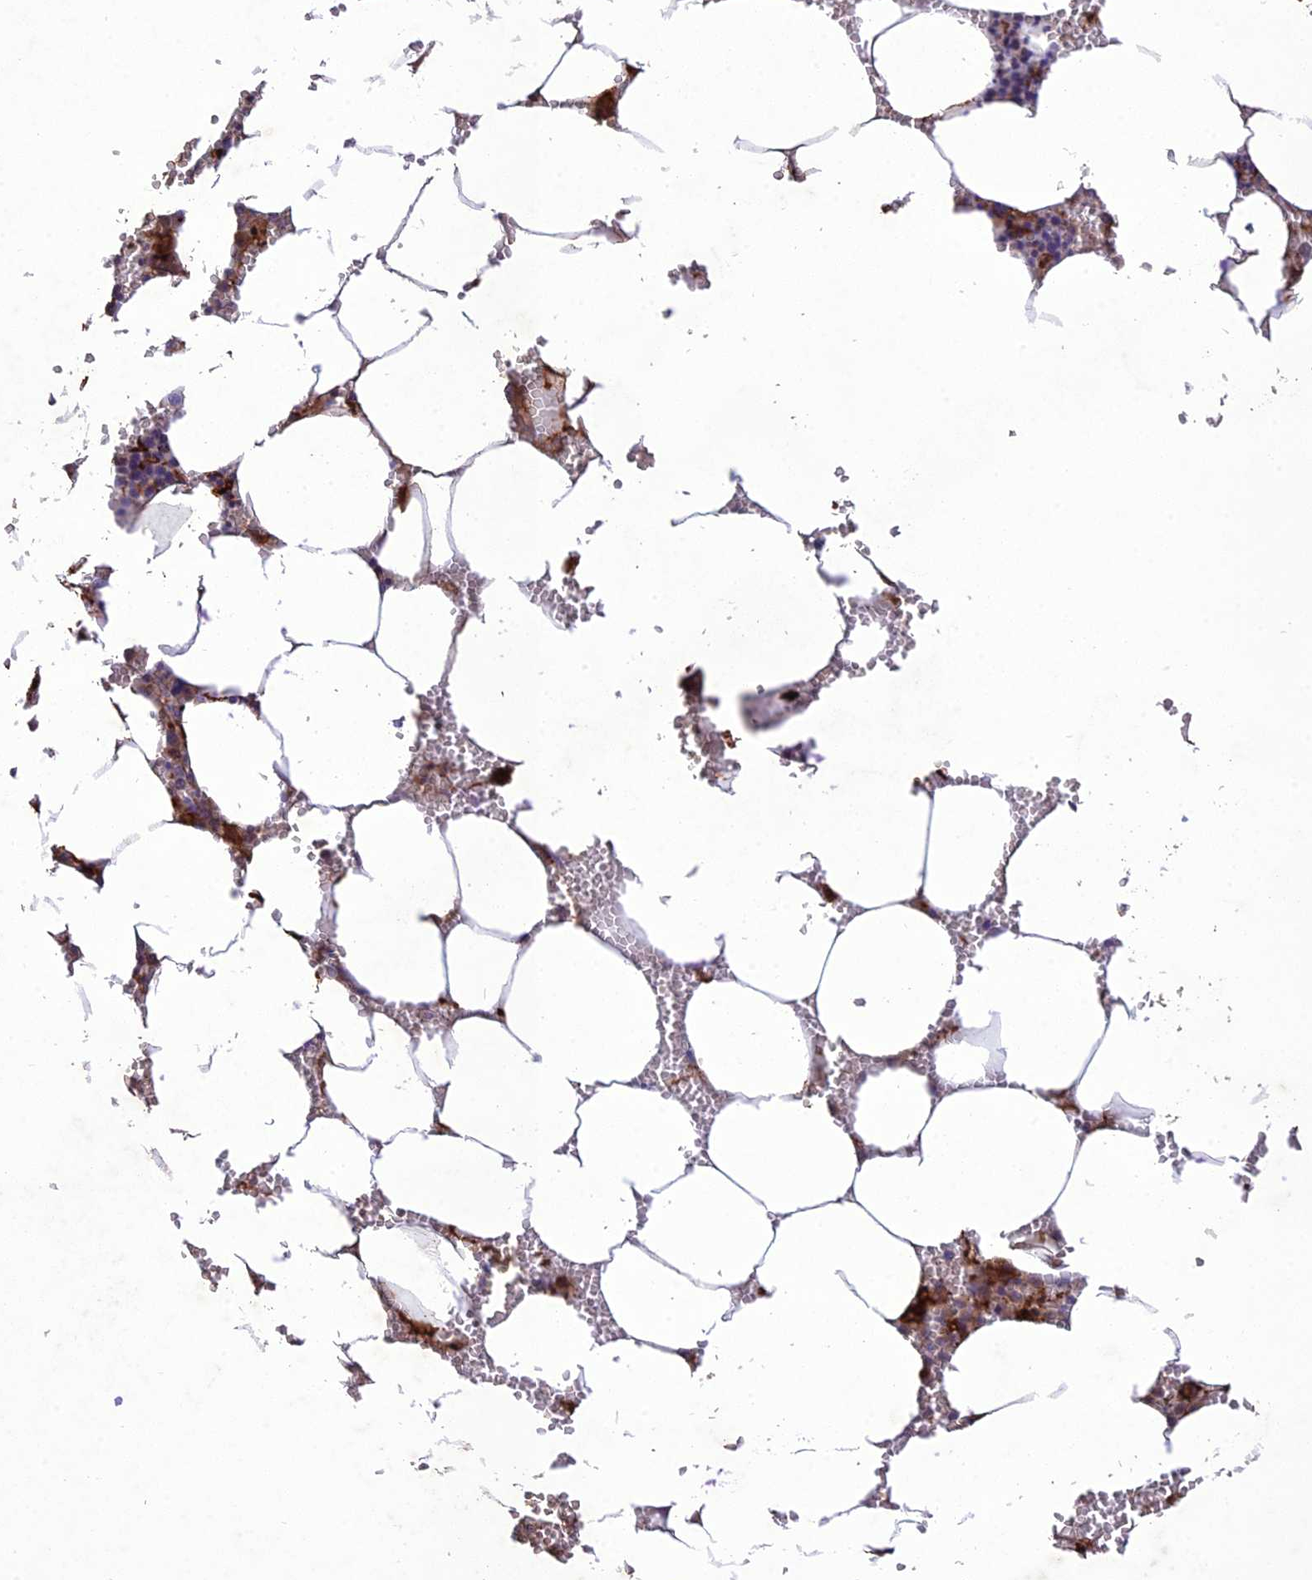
{"staining": {"intensity": "strong", "quantity": "25%-75%", "location": "cytoplasmic/membranous"}, "tissue": "bone marrow", "cell_type": "Hematopoietic cells", "image_type": "normal", "snomed": [{"axis": "morphology", "description": "Normal tissue, NOS"}, {"axis": "topography", "description": "Bone marrow"}], "caption": "DAB immunohistochemical staining of normal human bone marrow exhibits strong cytoplasmic/membranous protein expression in approximately 25%-75% of hematopoietic cells.", "gene": "ANKRD52", "patient": {"sex": "male", "age": 70}}